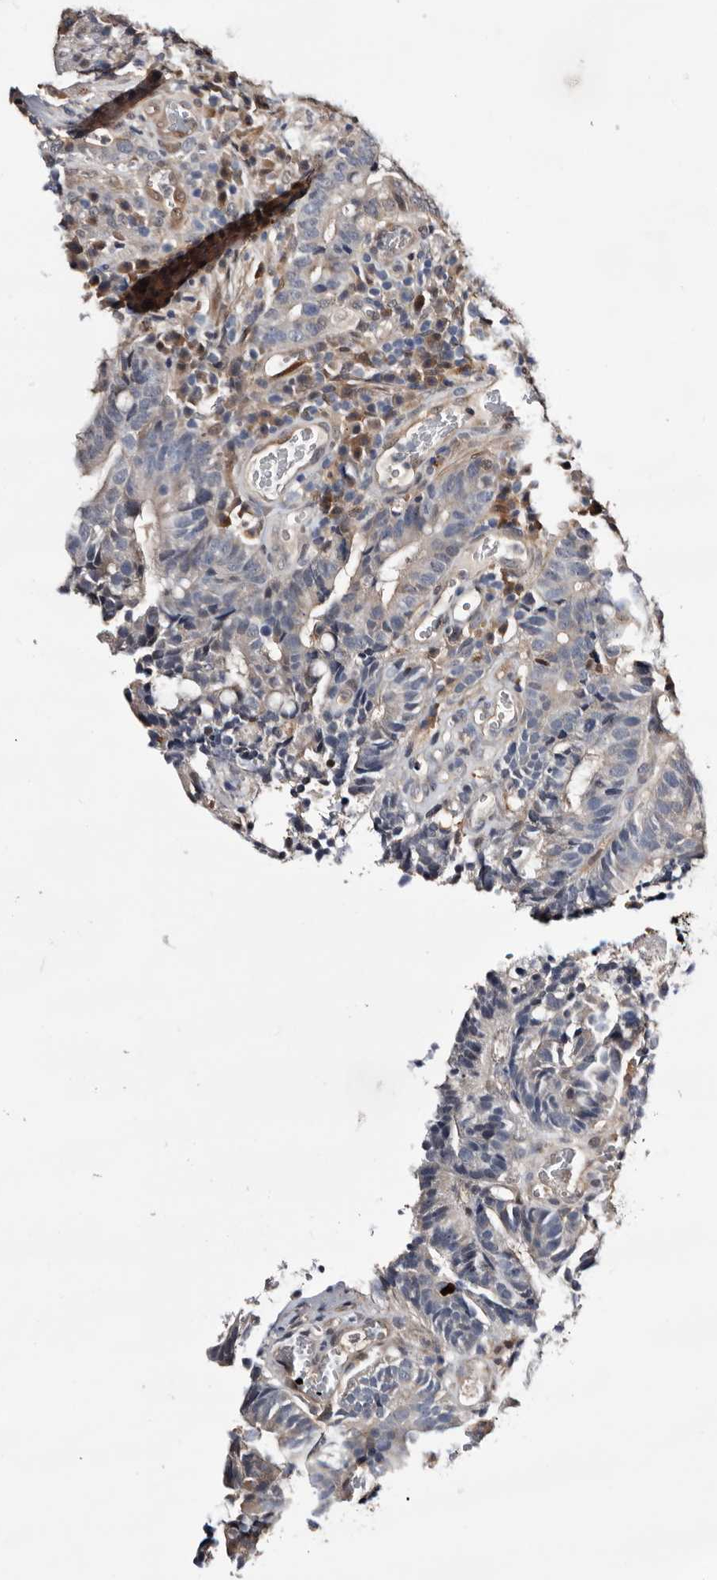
{"staining": {"intensity": "weak", "quantity": "25%-75%", "location": "cytoplasmic/membranous"}, "tissue": "colorectal cancer", "cell_type": "Tumor cells", "image_type": "cancer", "snomed": [{"axis": "morphology", "description": "Adenocarcinoma, NOS"}, {"axis": "topography", "description": "Colon"}], "caption": "Human adenocarcinoma (colorectal) stained with a brown dye demonstrates weak cytoplasmic/membranous positive positivity in about 25%-75% of tumor cells.", "gene": "TP53I3", "patient": {"sex": "female", "age": 66}}